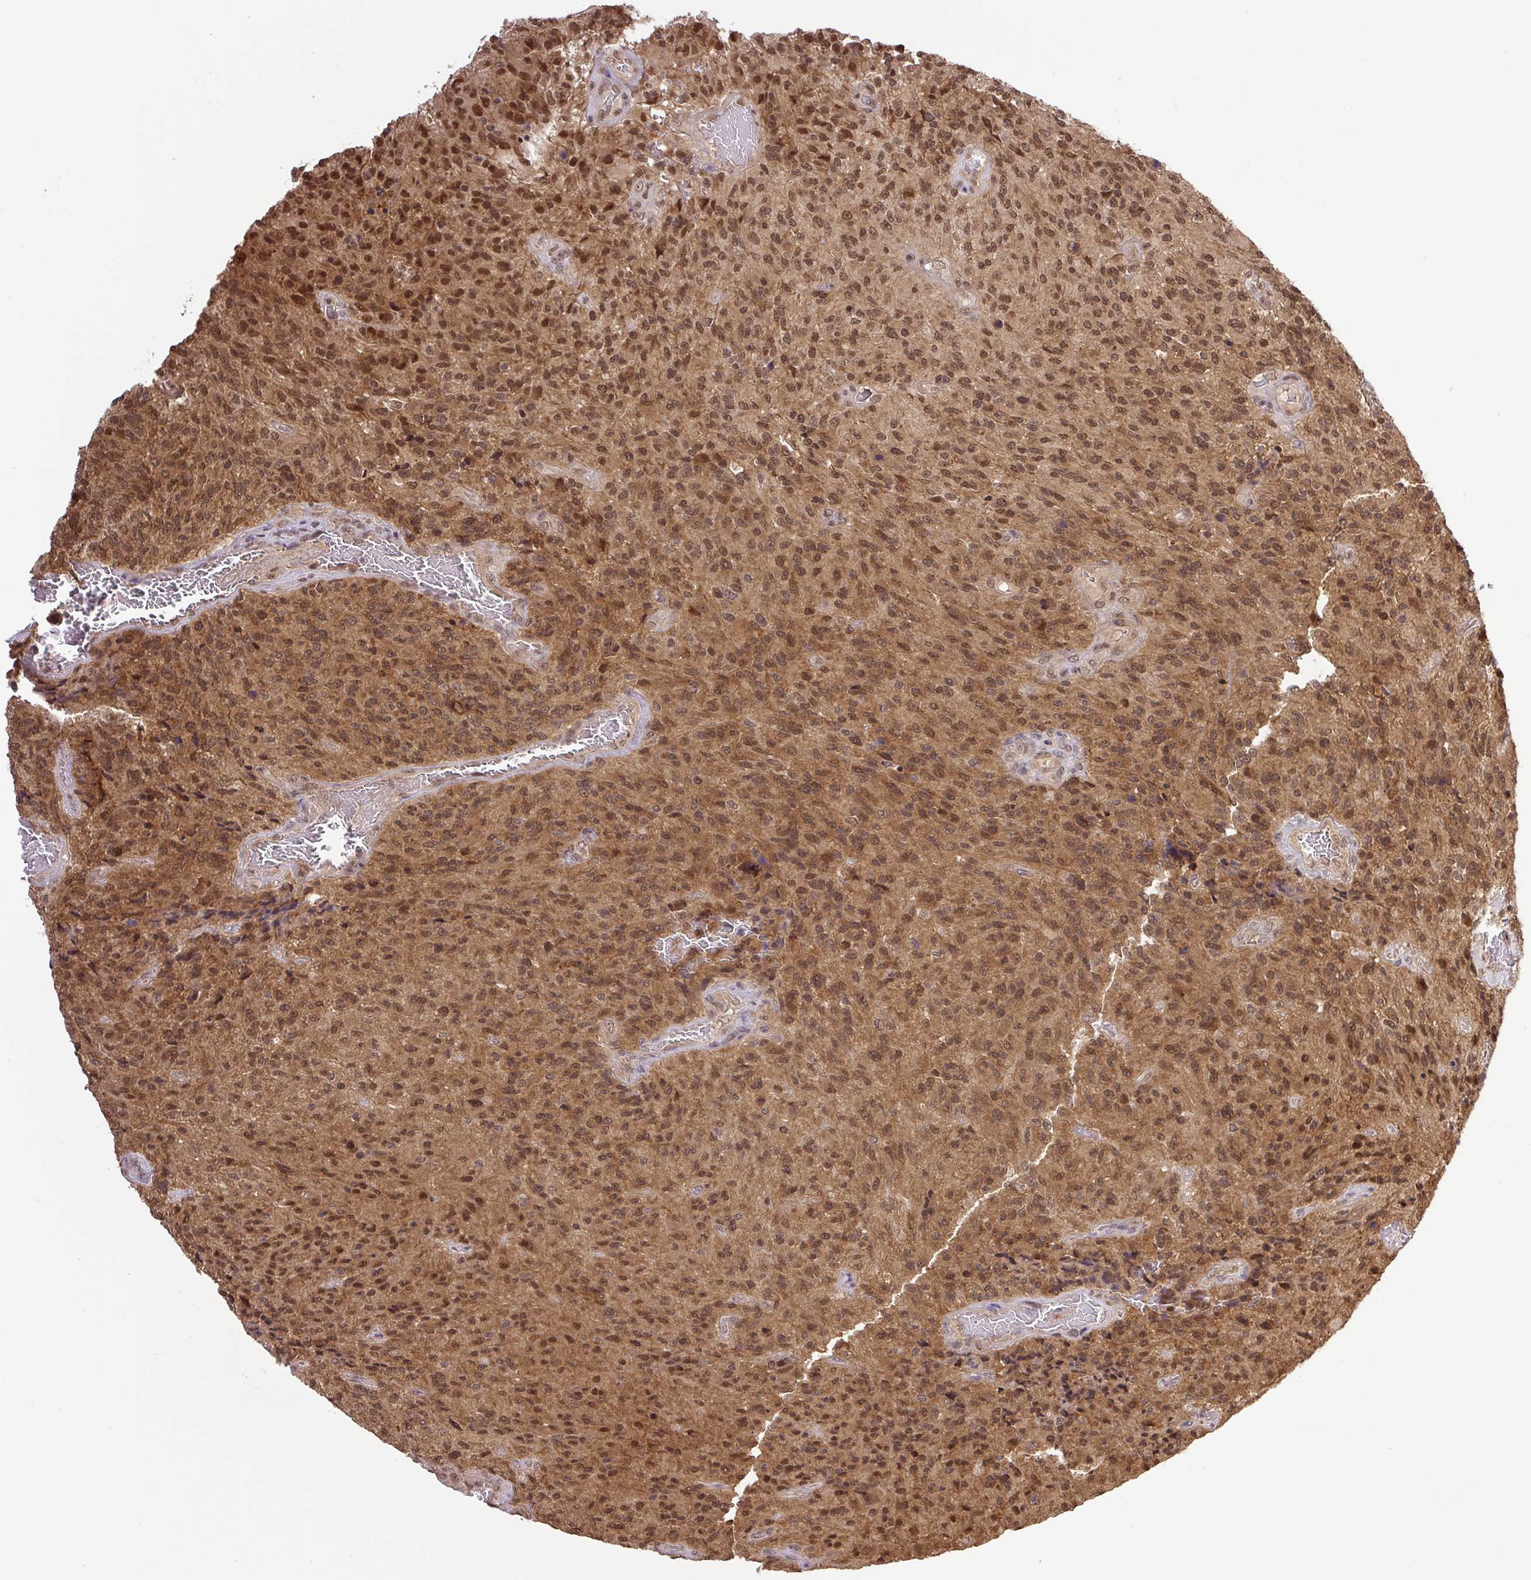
{"staining": {"intensity": "strong", "quantity": ">75%", "location": "nuclear"}, "tissue": "glioma", "cell_type": "Tumor cells", "image_type": "cancer", "snomed": [{"axis": "morphology", "description": "Normal tissue, NOS"}, {"axis": "morphology", "description": "Glioma, malignant, High grade"}, {"axis": "topography", "description": "Cerebral cortex"}], "caption": "Immunohistochemical staining of human high-grade glioma (malignant) reveals high levels of strong nuclear expression in approximately >75% of tumor cells.", "gene": "SGTA", "patient": {"sex": "male", "age": 56}}